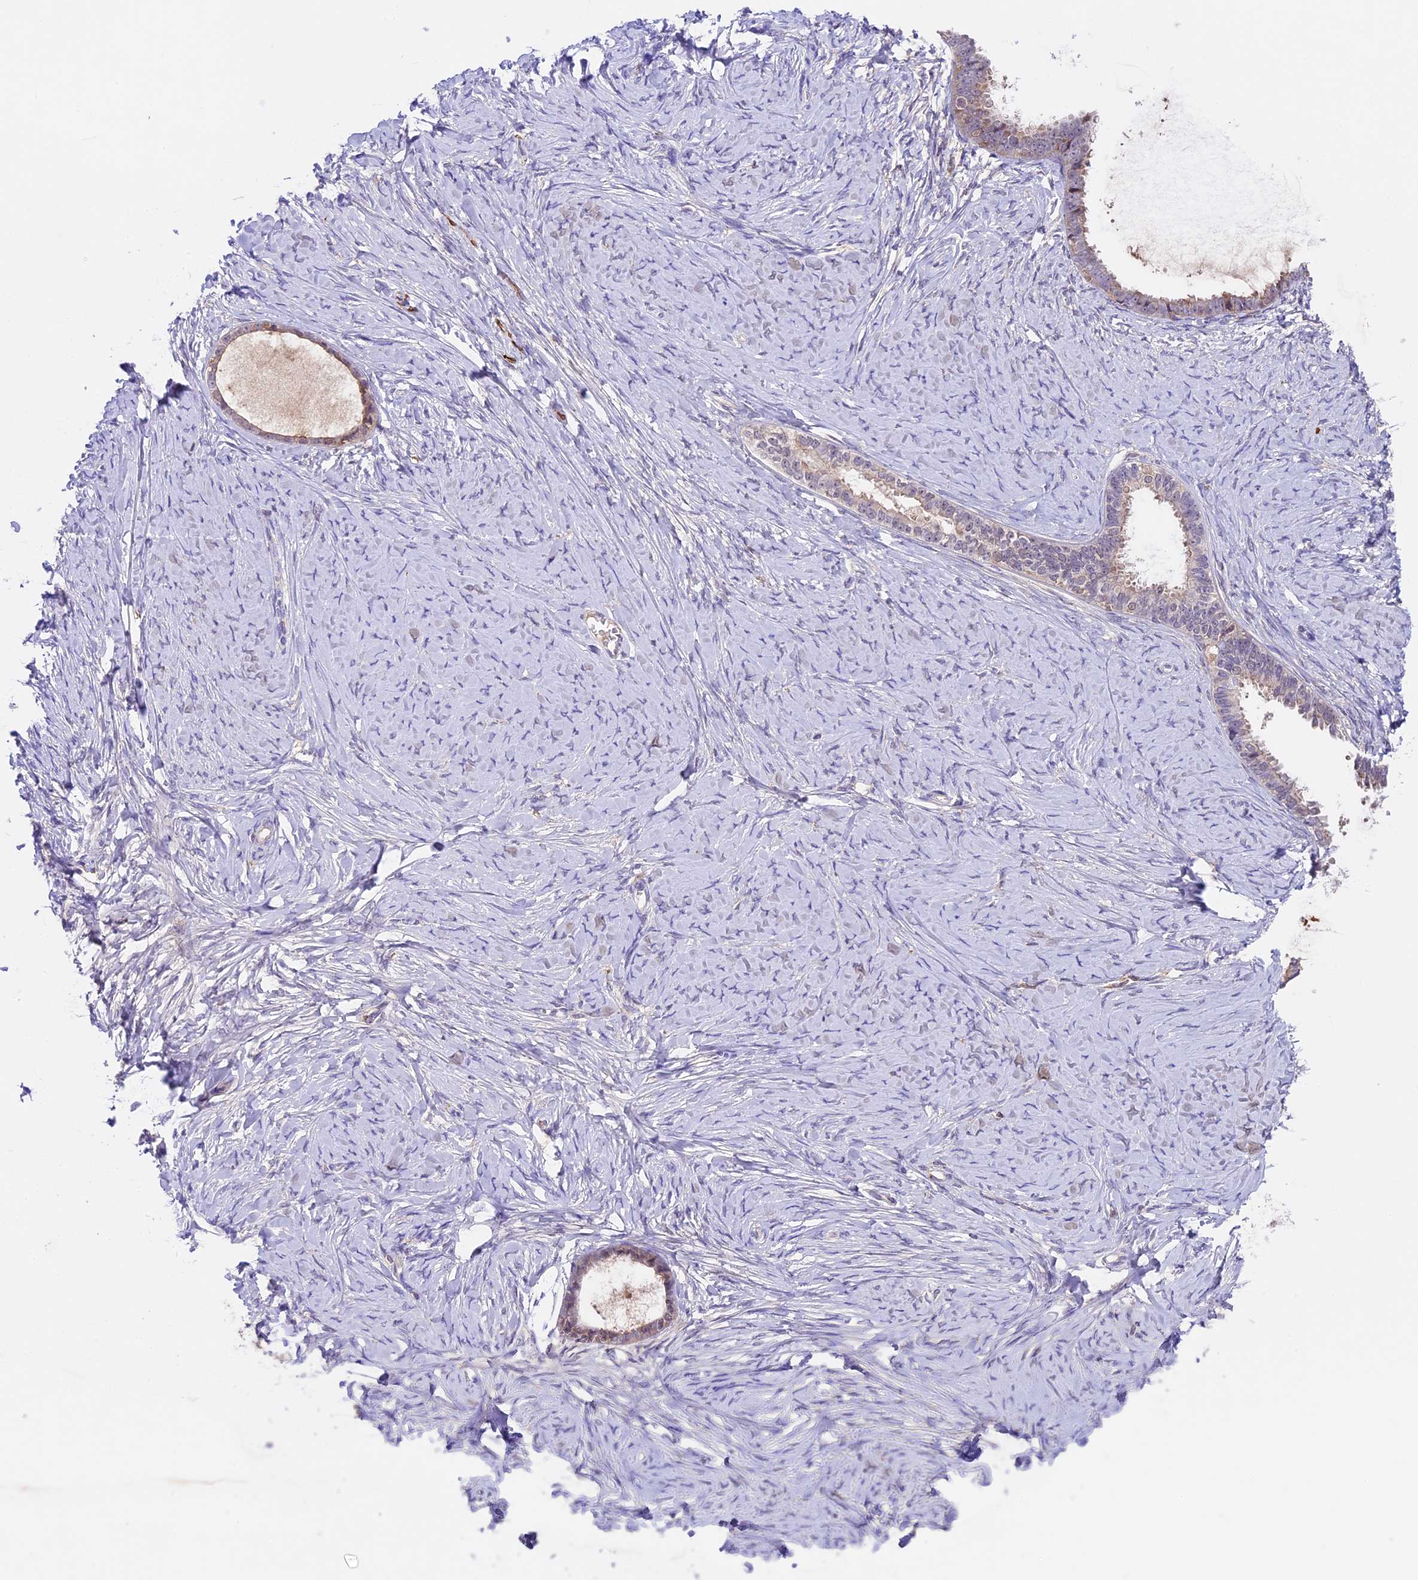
{"staining": {"intensity": "weak", "quantity": "<25%", "location": "cytoplasmic/membranous"}, "tissue": "ovarian cancer", "cell_type": "Tumor cells", "image_type": "cancer", "snomed": [{"axis": "morphology", "description": "Cystadenocarcinoma, serous, NOS"}, {"axis": "topography", "description": "Ovary"}], "caption": "This is an immunohistochemistry (IHC) image of ovarian cancer (serous cystadenocarcinoma). There is no positivity in tumor cells.", "gene": "TBC1D1", "patient": {"sex": "female", "age": 79}}